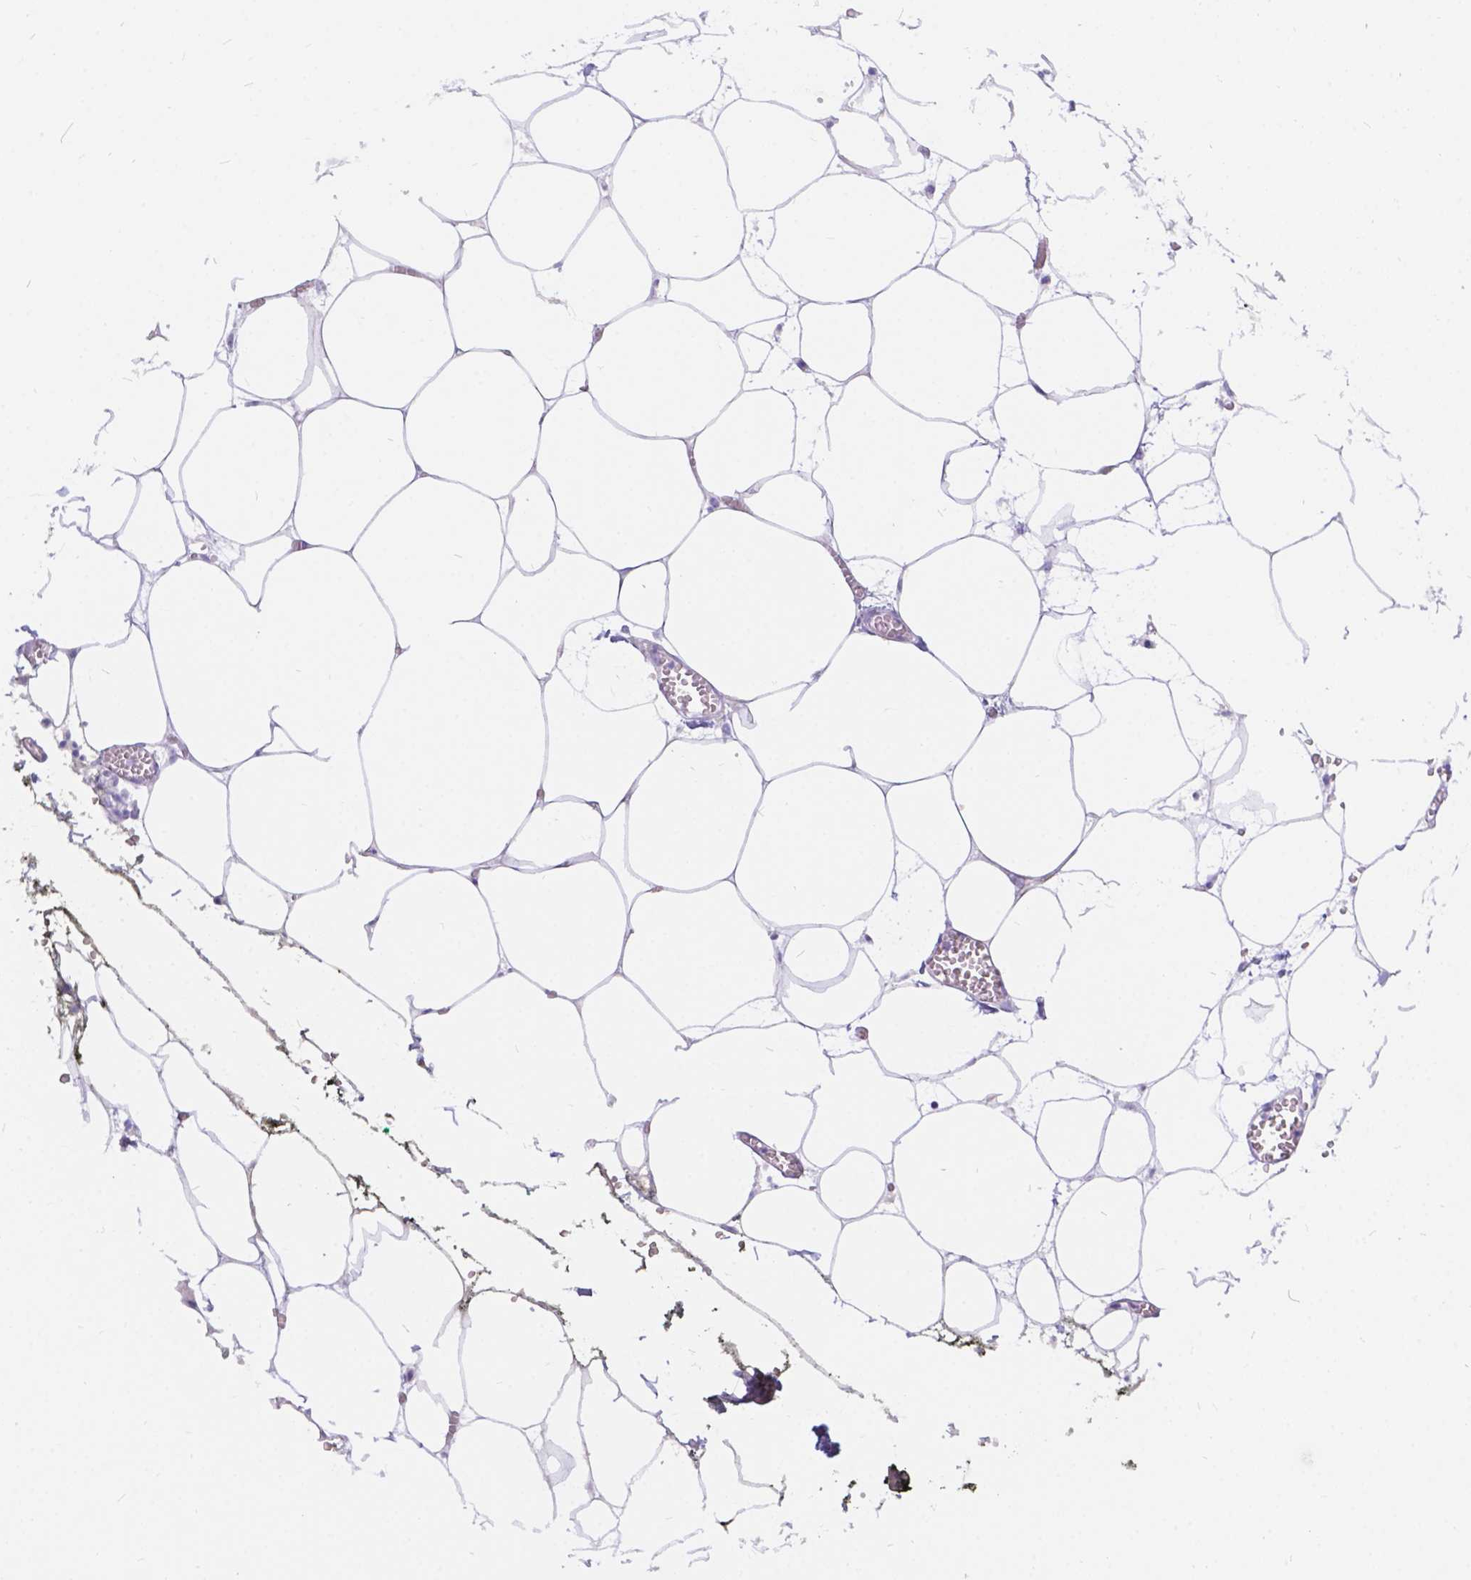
{"staining": {"intensity": "negative", "quantity": "none", "location": "none"}, "tissue": "adipose tissue", "cell_type": "Adipocytes", "image_type": "normal", "snomed": [{"axis": "morphology", "description": "Normal tissue, NOS"}, {"axis": "topography", "description": "Adipose tissue"}, {"axis": "topography", "description": "Pancreas"}, {"axis": "topography", "description": "Peripheral nerve tissue"}], "caption": "This is a histopathology image of immunohistochemistry staining of benign adipose tissue, which shows no expression in adipocytes. (Stains: DAB immunohistochemistry with hematoxylin counter stain, Microscopy: brightfield microscopy at high magnification).", "gene": "KLHL10", "patient": {"sex": "female", "age": 58}}